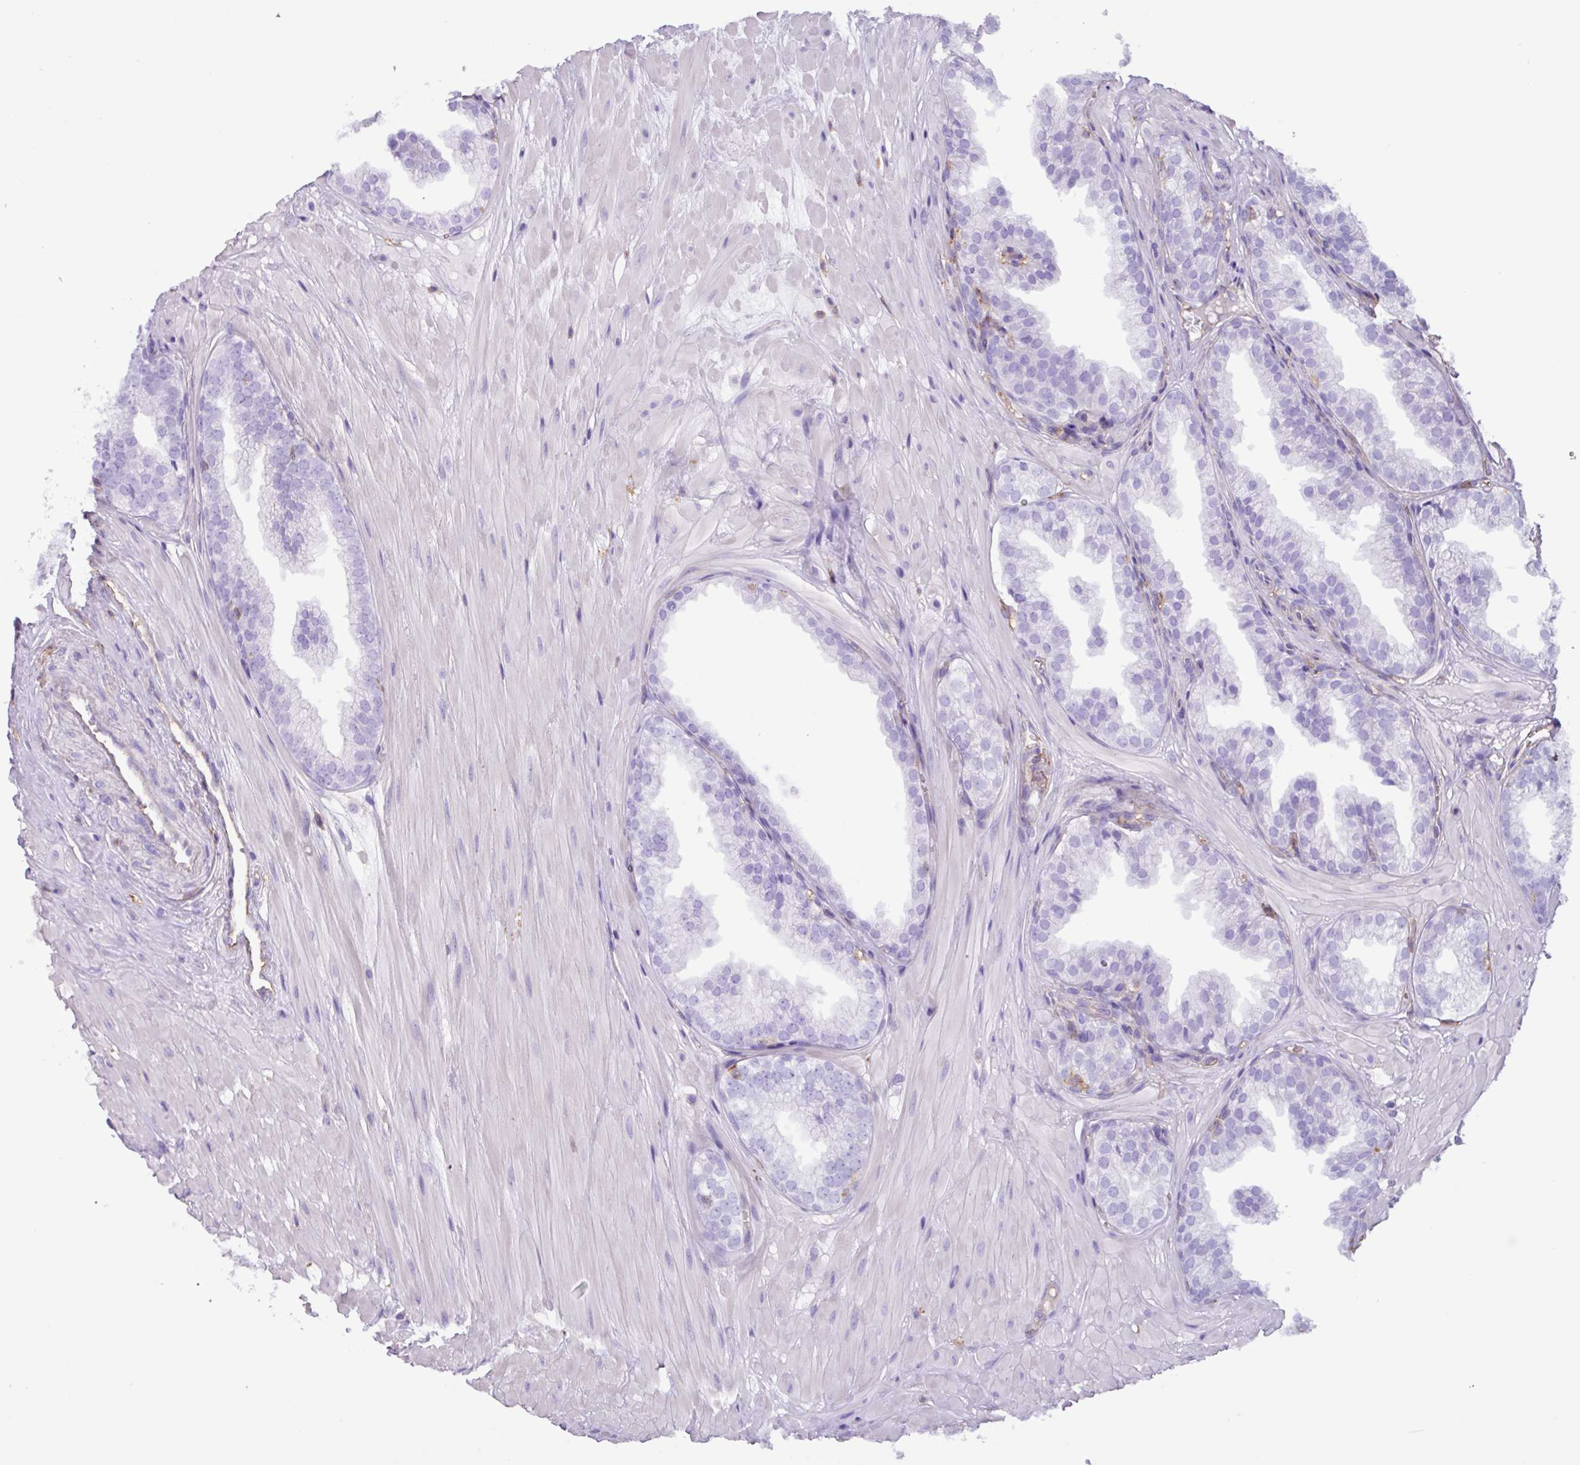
{"staining": {"intensity": "negative", "quantity": "none", "location": "none"}, "tissue": "prostate", "cell_type": "Glandular cells", "image_type": "normal", "snomed": [{"axis": "morphology", "description": "Normal tissue, NOS"}, {"axis": "topography", "description": "Prostate"}, {"axis": "topography", "description": "Peripheral nerve tissue"}], "caption": "Prostate was stained to show a protein in brown. There is no significant expression in glandular cells.", "gene": "PPP1R18", "patient": {"sex": "male", "age": 55}}